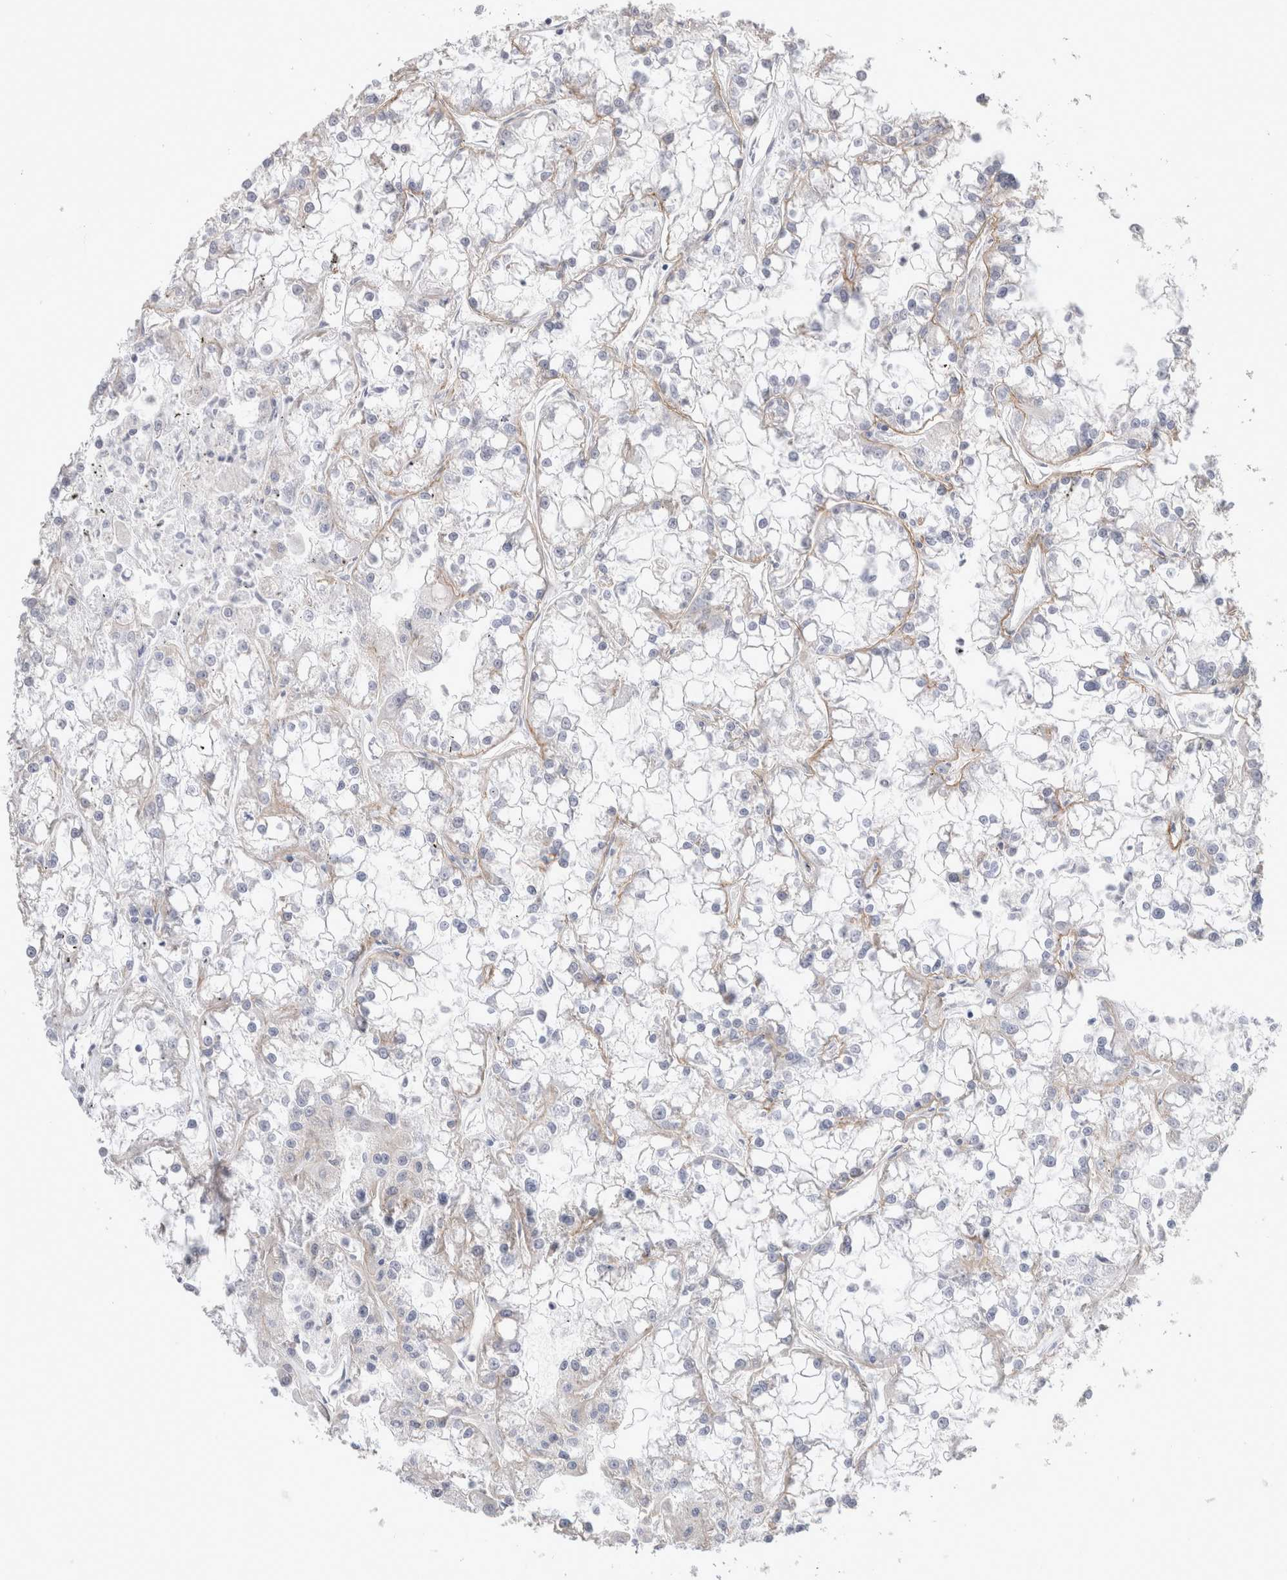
{"staining": {"intensity": "negative", "quantity": "none", "location": "none"}, "tissue": "renal cancer", "cell_type": "Tumor cells", "image_type": "cancer", "snomed": [{"axis": "morphology", "description": "Adenocarcinoma, NOS"}, {"axis": "topography", "description": "Kidney"}], "caption": "Immunohistochemistry (IHC) of renal cancer displays no staining in tumor cells.", "gene": "DMD", "patient": {"sex": "female", "age": 52}}